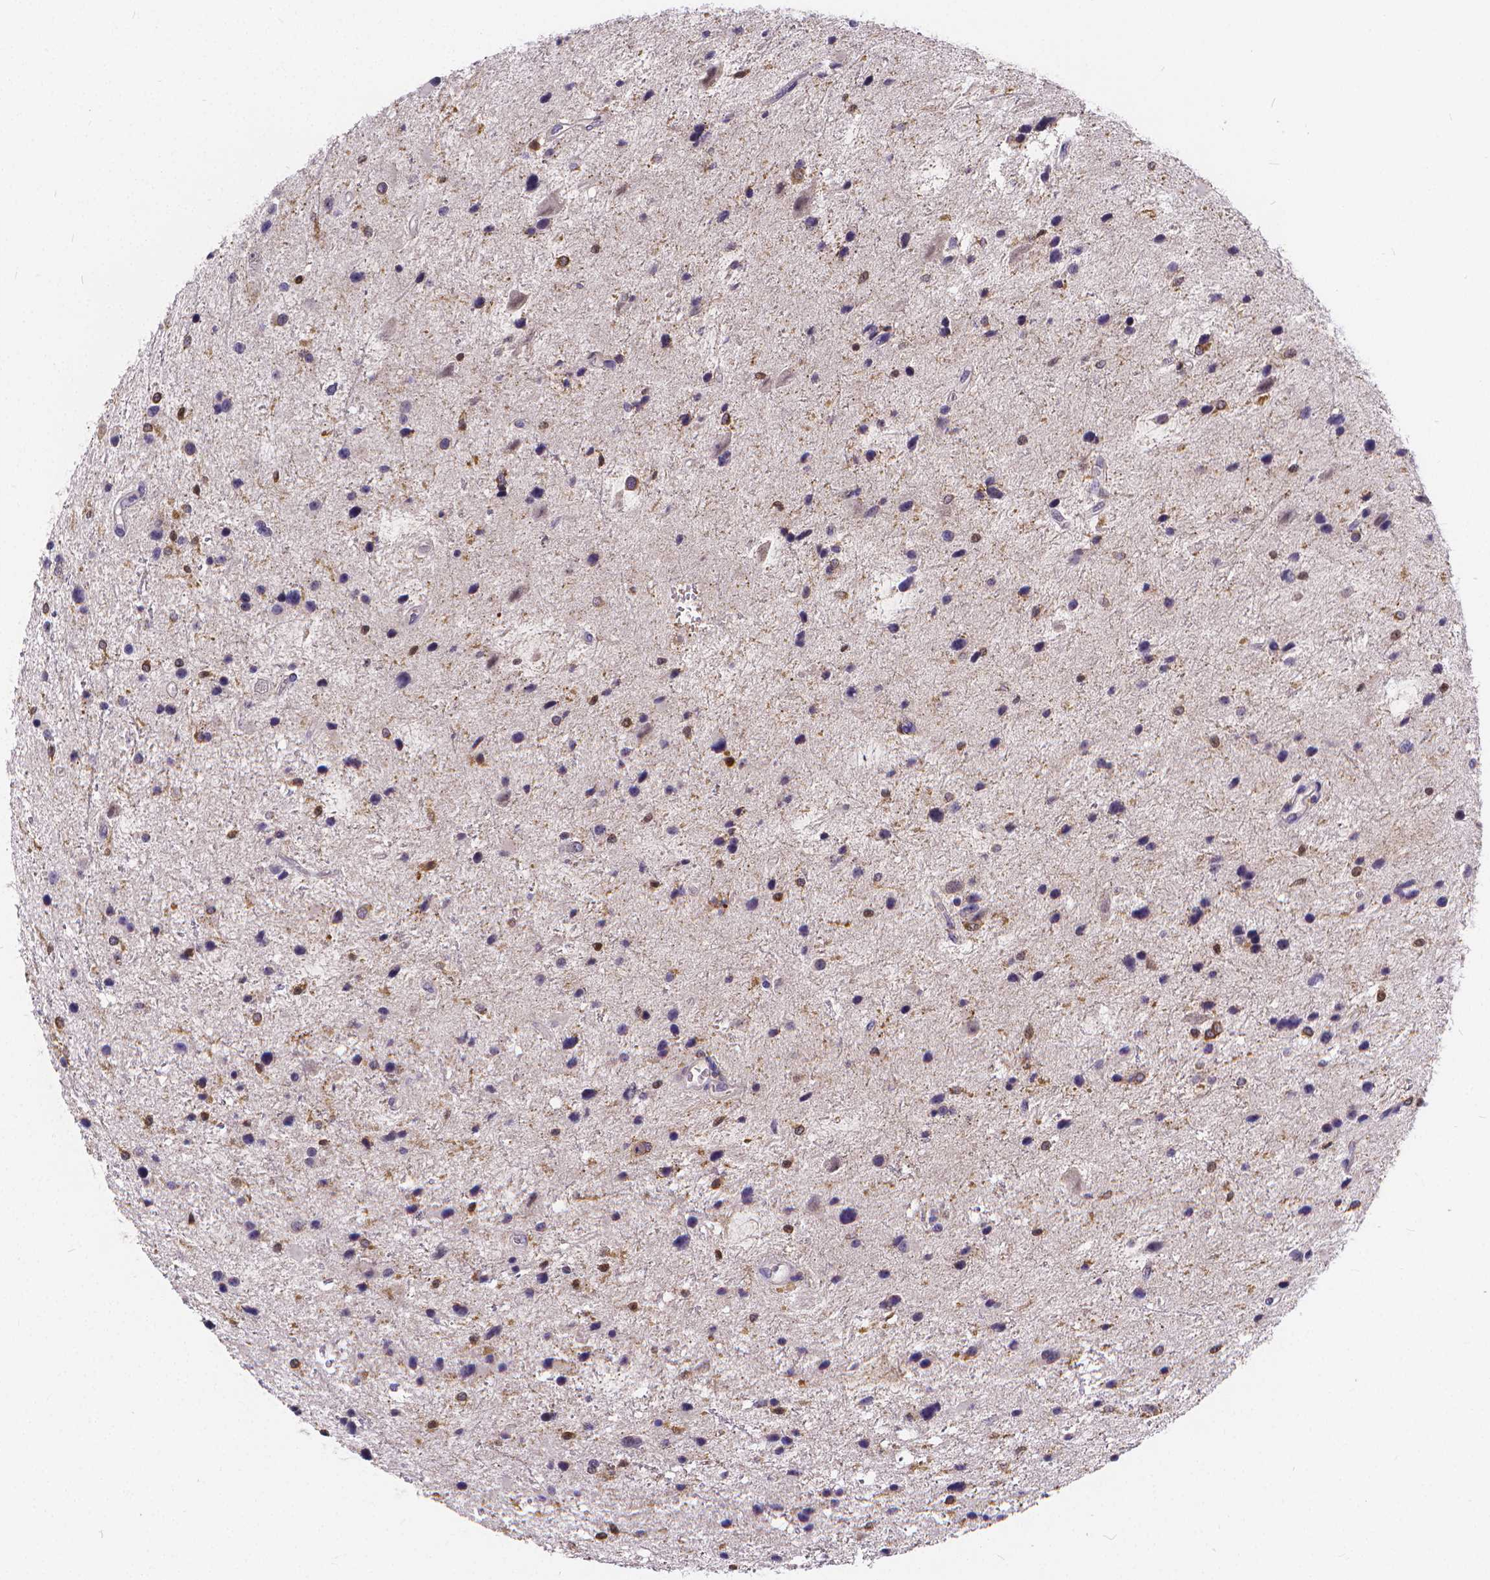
{"staining": {"intensity": "strong", "quantity": "25%-75%", "location": "cytoplasmic/membranous"}, "tissue": "glioma", "cell_type": "Tumor cells", "image_type": "cancer", "snomed": [{"axis": "morphology", "description": "Glioma, malignant, Low grade"}, {"axis": "topography", "description": "Brain"}], "caption": "Tumor cells display high levels of strong cytoplasmic/membranous staining in about 25%-75% of cells in malignant glioma (low-grade).", "gene": "GLRB", "patient": {"sex": "female", "age": 32}}